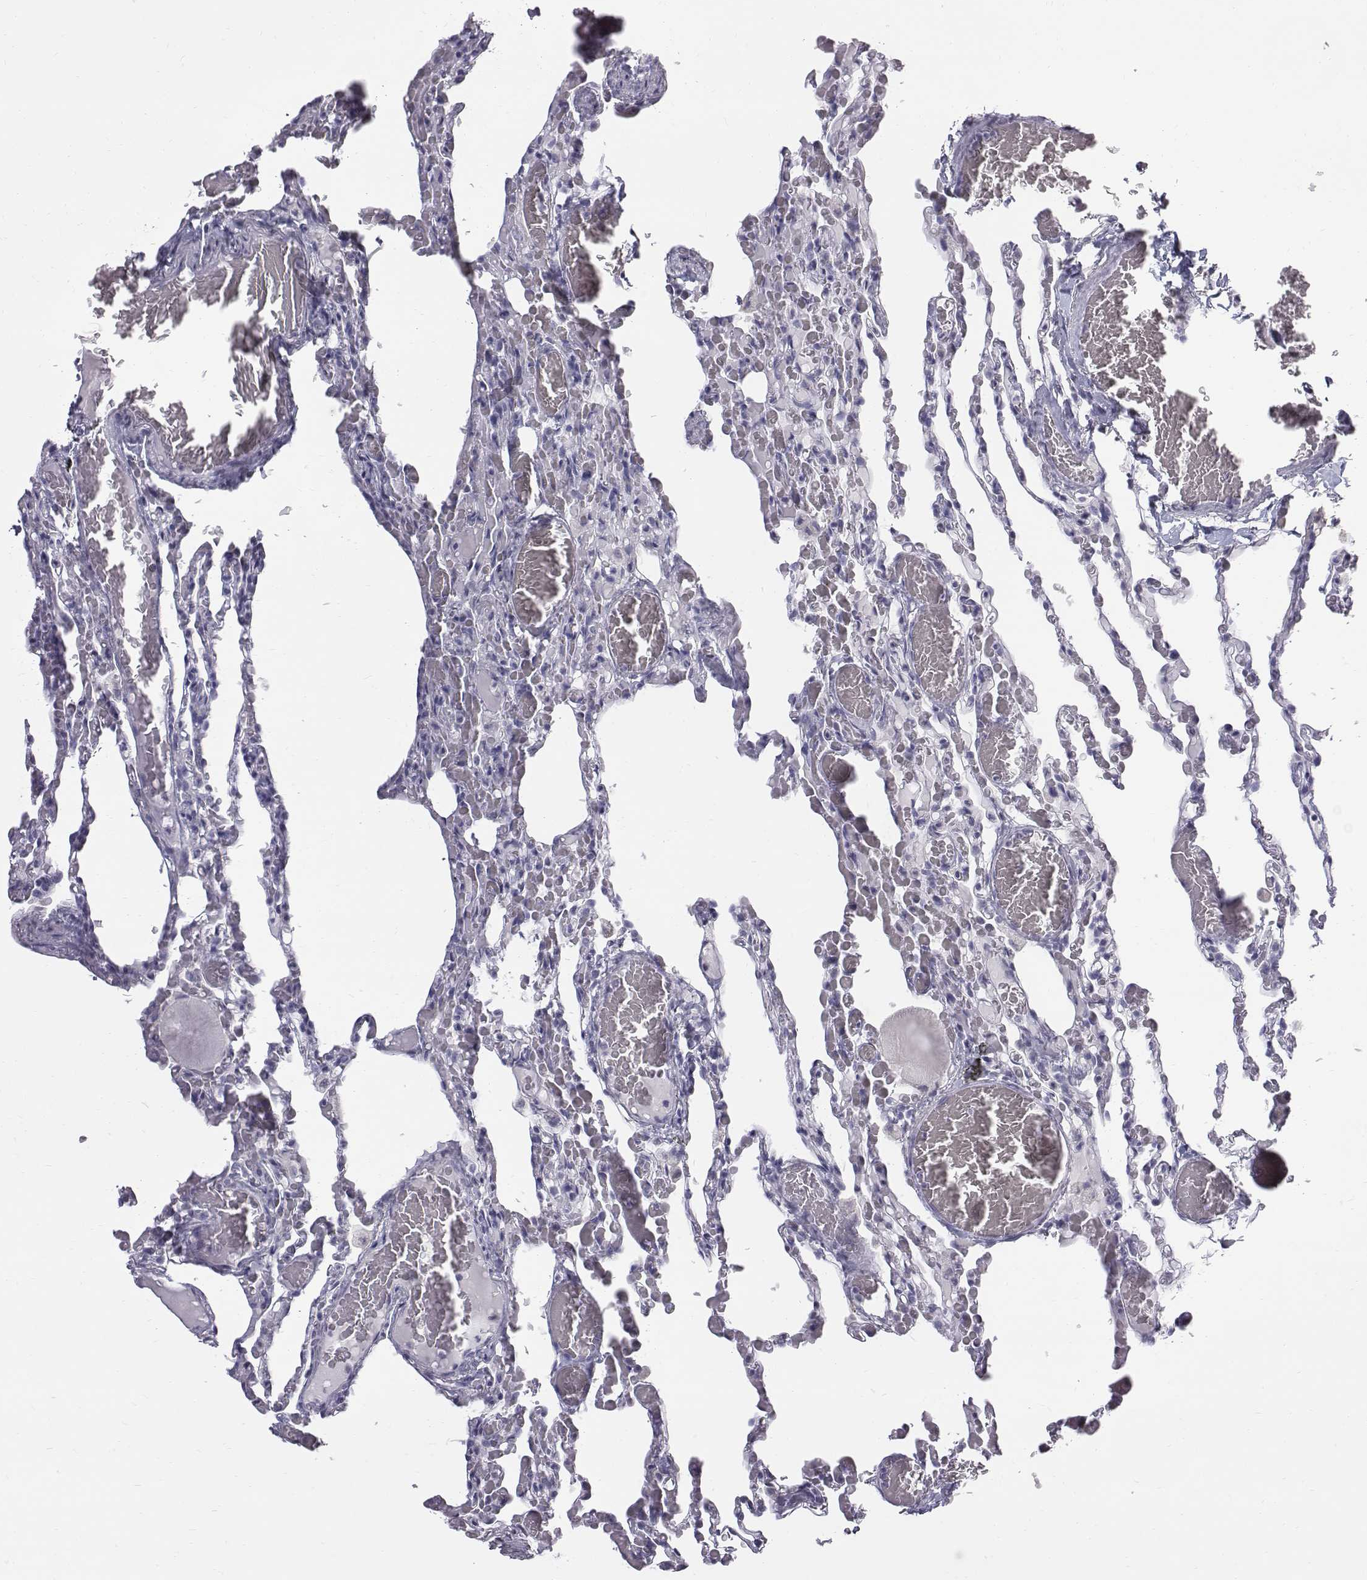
{"staining": {"intensity": "negative", "quantity": "none", "location": "none"}, "tissue": "lung", "cell_type": "Alveolar cells", "image_type": "normal", "snomed": [{"axis": "morphology", "description": "Normal tissue, NOS"}, {"axis": "topography", "description": "Lung"}], "caption": "Immunohistochemistry photomicrograph of benign lung: lung stained with DAB displays no significant protein expression in alveolar cells.", "gene": "C6orf58", "patient": {"sex": "female", "age": 43}}